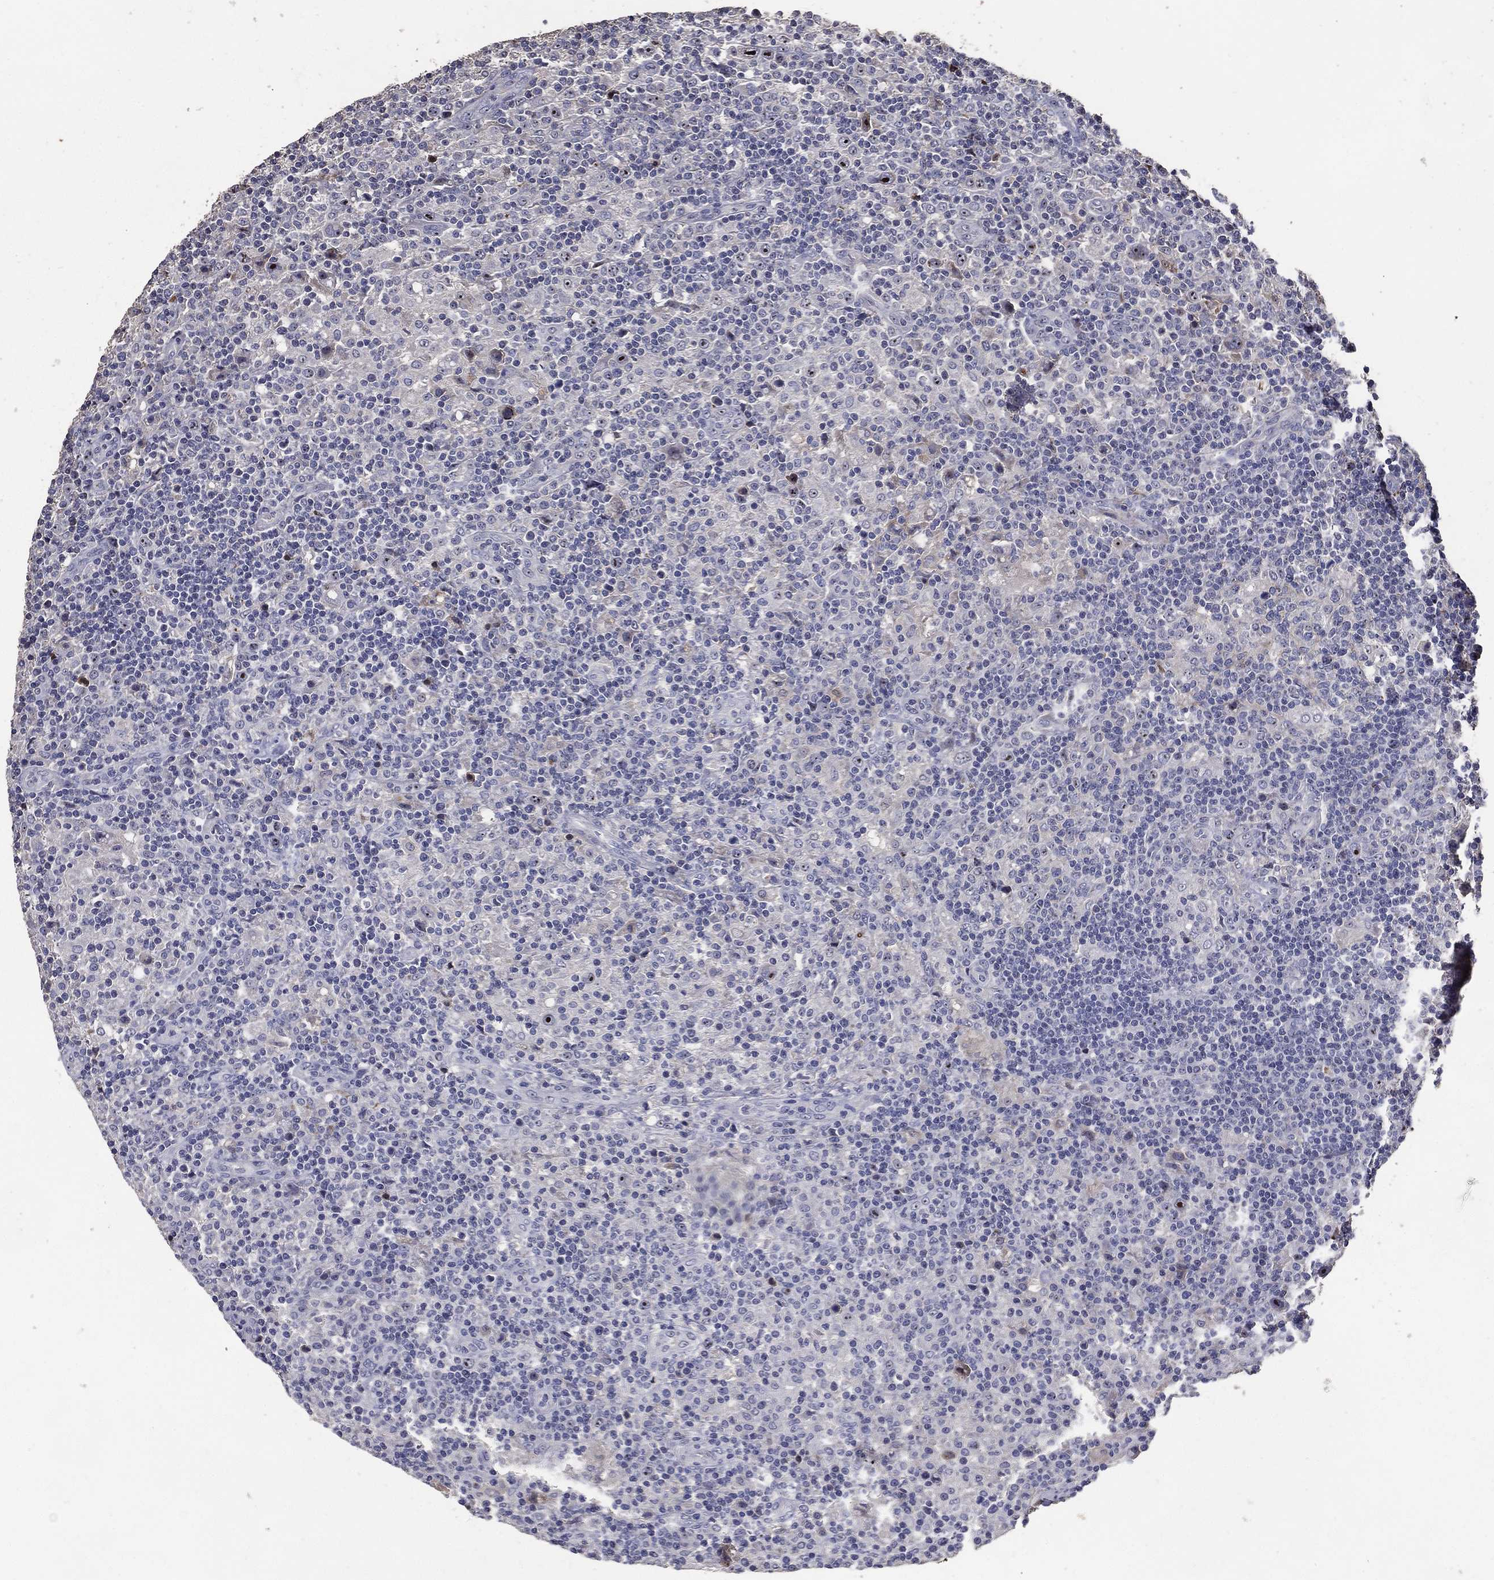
{"staining": {"intensity": "negative", "quantity": "none", "location": "none"}, "tissue": "lymphoma", "cell_type": "Tumor cells", "image_type": "cancer", "snomed": [{"axis": "morphology", "description": "Hodgkin's disease, NOS"}, {"axis": "topography", "description": "Lymph node"}], "caption": "Human lymphoma stained for a protein using immunohistochemistry exhibits no staining in tumor cells.", "gene": "EFNA1", "patient": {"sex": "male", "age": 70}}